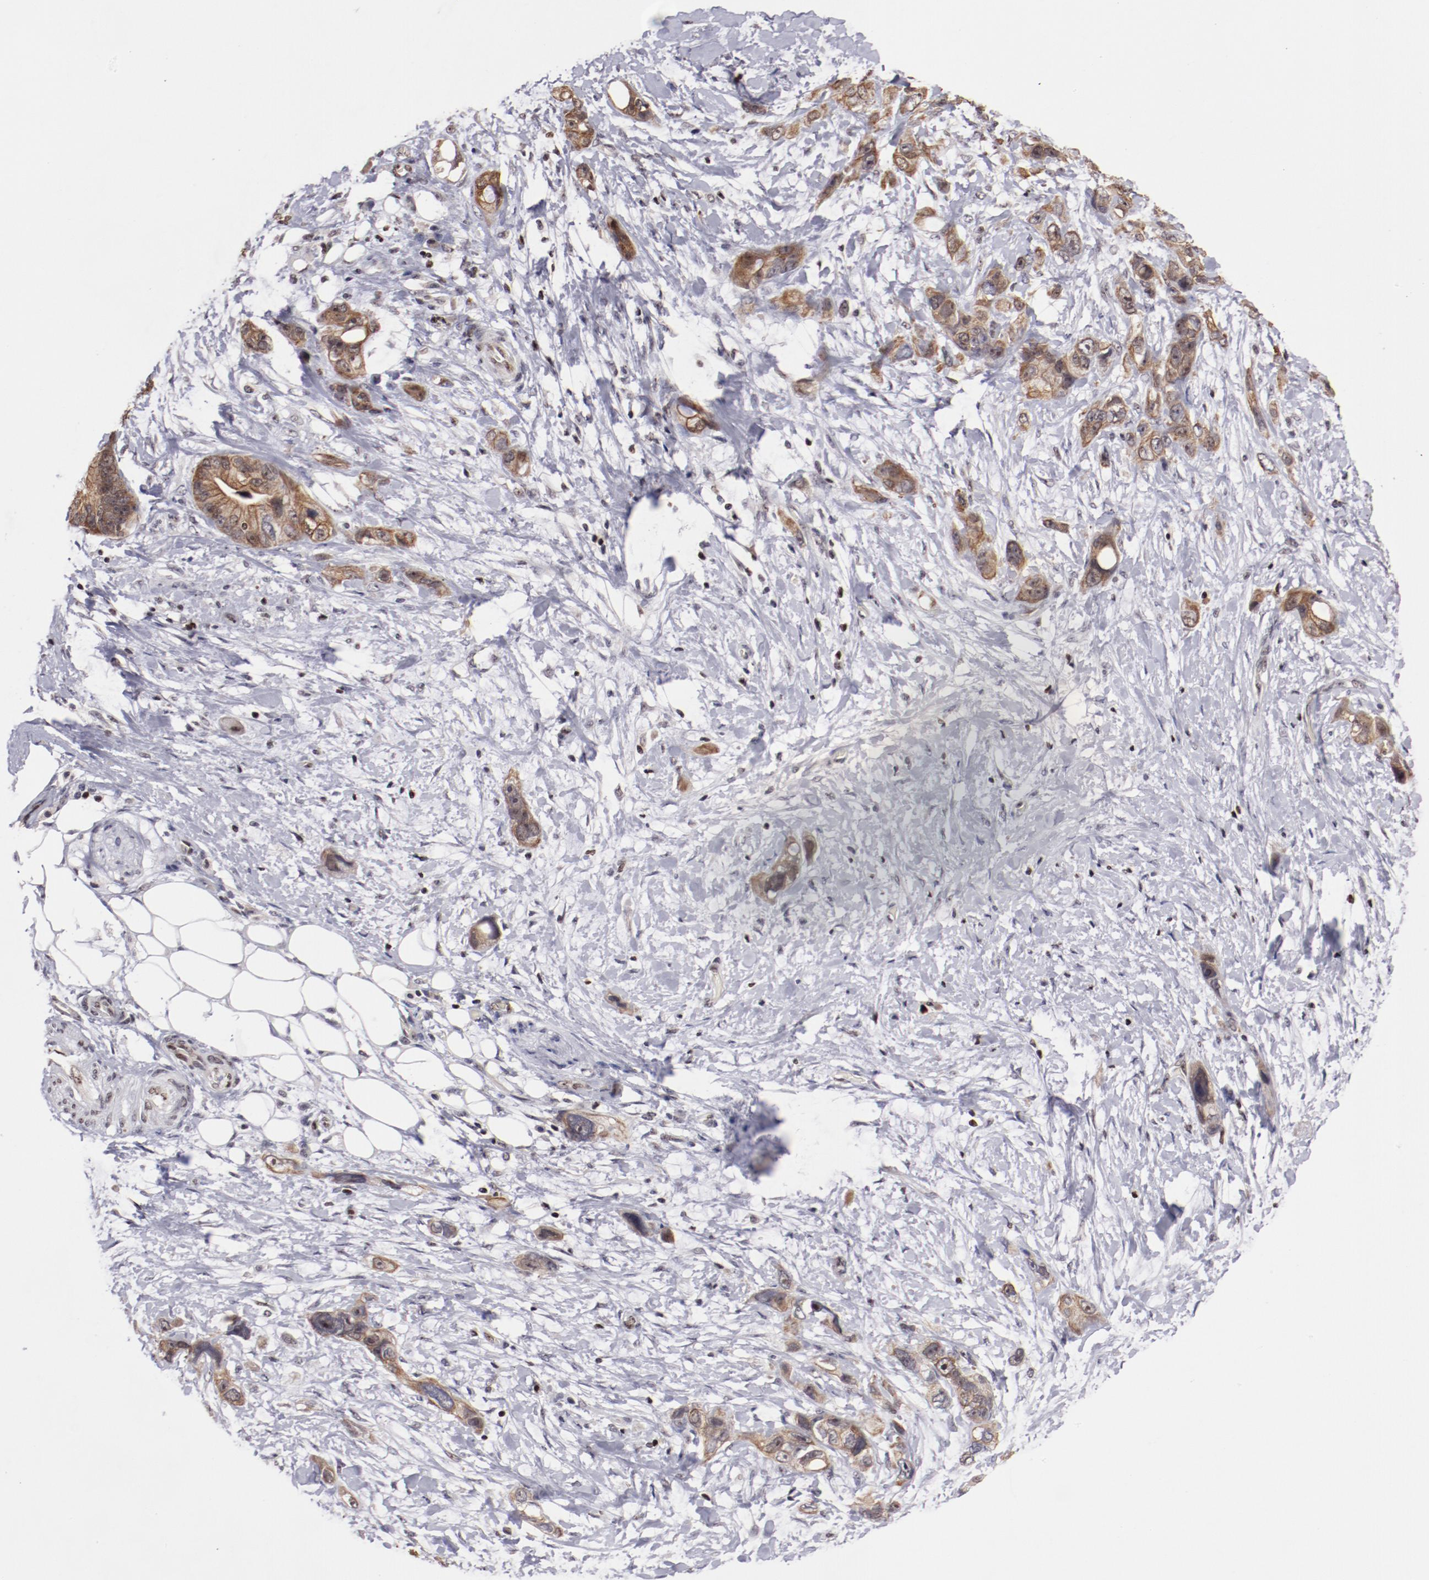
{"staining": {"intensity": "weak", "quantity": "25%-75%", "location": "cytoplasmic/membranous,nuclear"}, "tissue": "stomach cancer", "cell_type": "Tumor cells", "image_type": "cancer", "snomed": [{"axis": "morphology", "description": "Adenocarcinoma, NOS"}, {"axis": "topography", "description": "Stomach, upper"}], "caption": "Protein staining displays weak cytoplasmic/membranous and nuclear staining in about 25%-75% of tumor cells in stomach cancer (adenocarcinoma).", "gene": "DDX24", "patient": {"sex": "male", "age": 47}}